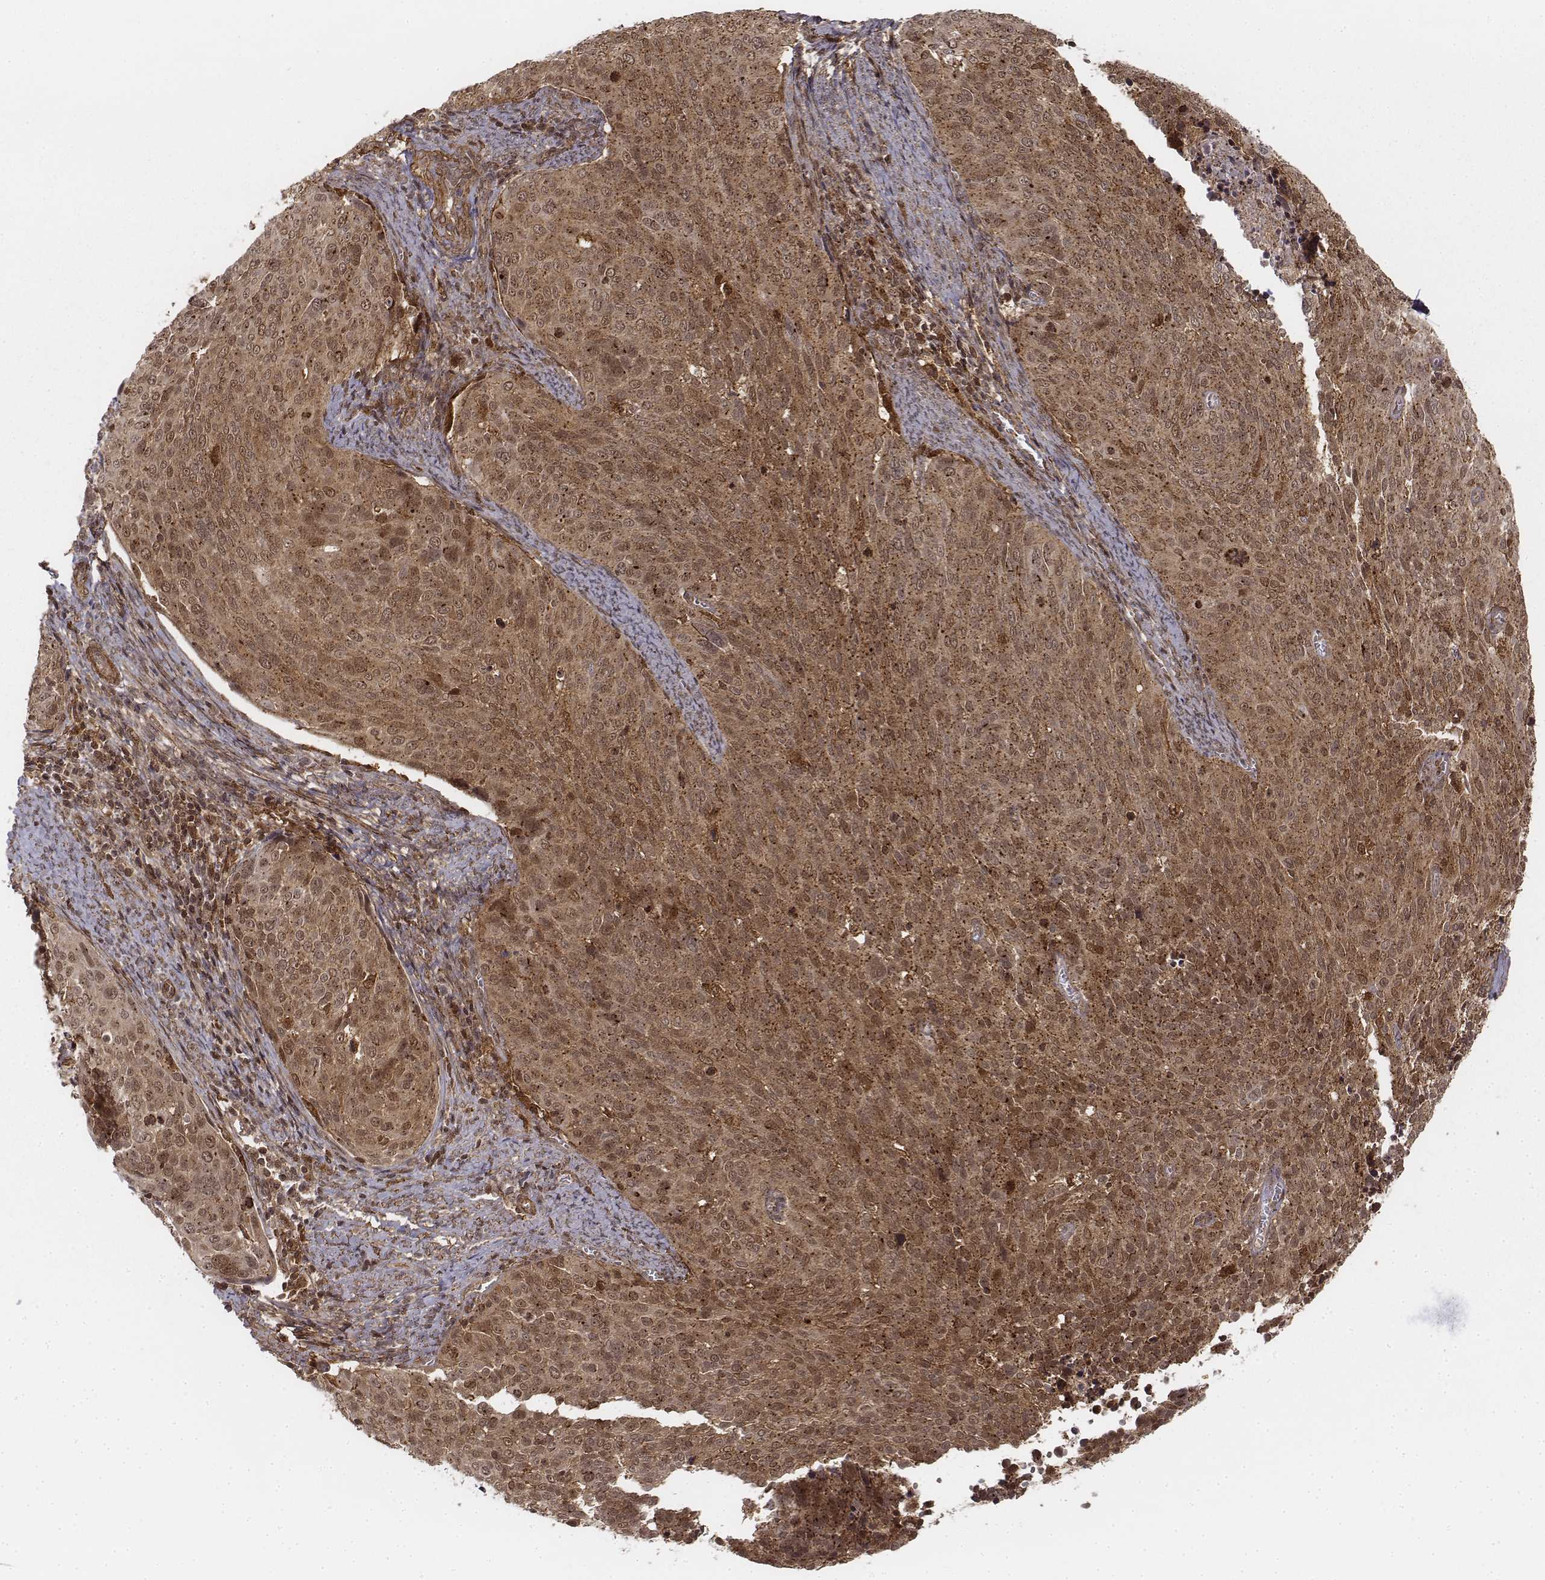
{"staining": {"intensity": "moderate", "quantity": ">75%", "location": "cytoplasmic/membranous,nuclear"}, "tissue": "cervical cancer", "cell_type": "Tumor cells", "image_type": "cancer", "snomed": [{"axis": "morphology", "description": "Squamous cell carcinoma, NOS"}, {"axis": "topography", "description": "Cervix"}], "caption": "A micrograph of human cervical cancer stained for a protein shows moderate cytoplasmic/membranous and nuclear brown staining in tumor cells. The staining was performed using DAB to visualize the protein expression in brown, while the nuclei were stained in blue with hematoxylin (Magnification: 20x).", "gene": "ZFYVE19", "patient": {"sex": "female", "age": 39}}